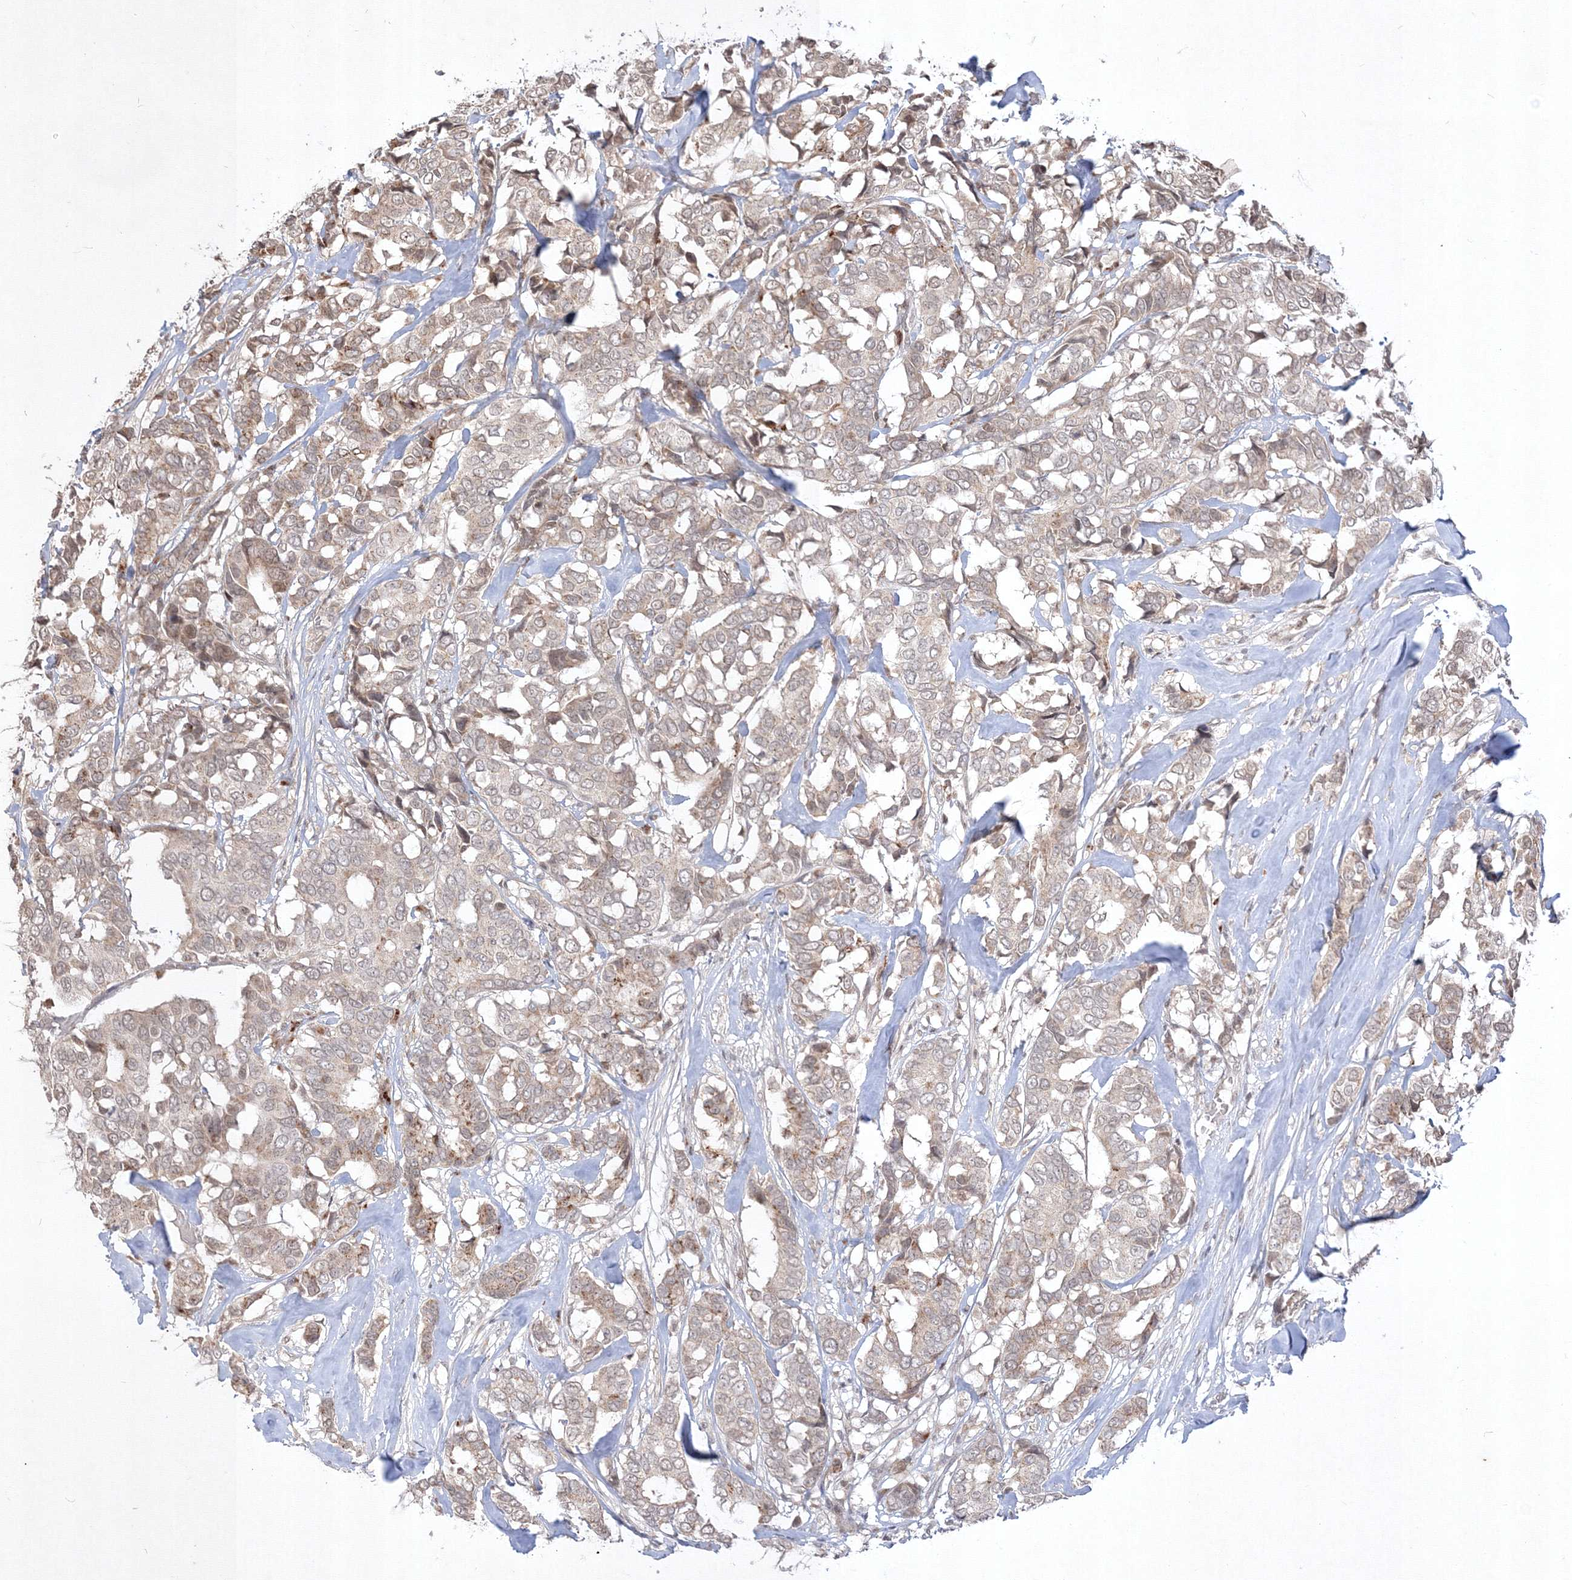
{"staining": {"intensity": "weak", "quantity": "<25%", "location": "cytoplasmic/membranous"}, "tissue": "breast cancer", "cell_type": "Tumor cells", "image_type": "cancer", "snomed": [{"axis": "morphology", "description": "Duct carcinoma"}, {"axis": "topography", "description": "Breast"}], "caption": "The IHC histopathology image has no significant expression in tumor cells of breast cancer (infiltrating ductal carcinoma) tissue.", "gene": "TAB1", "patient": {"sex": "female", "age": 87}}